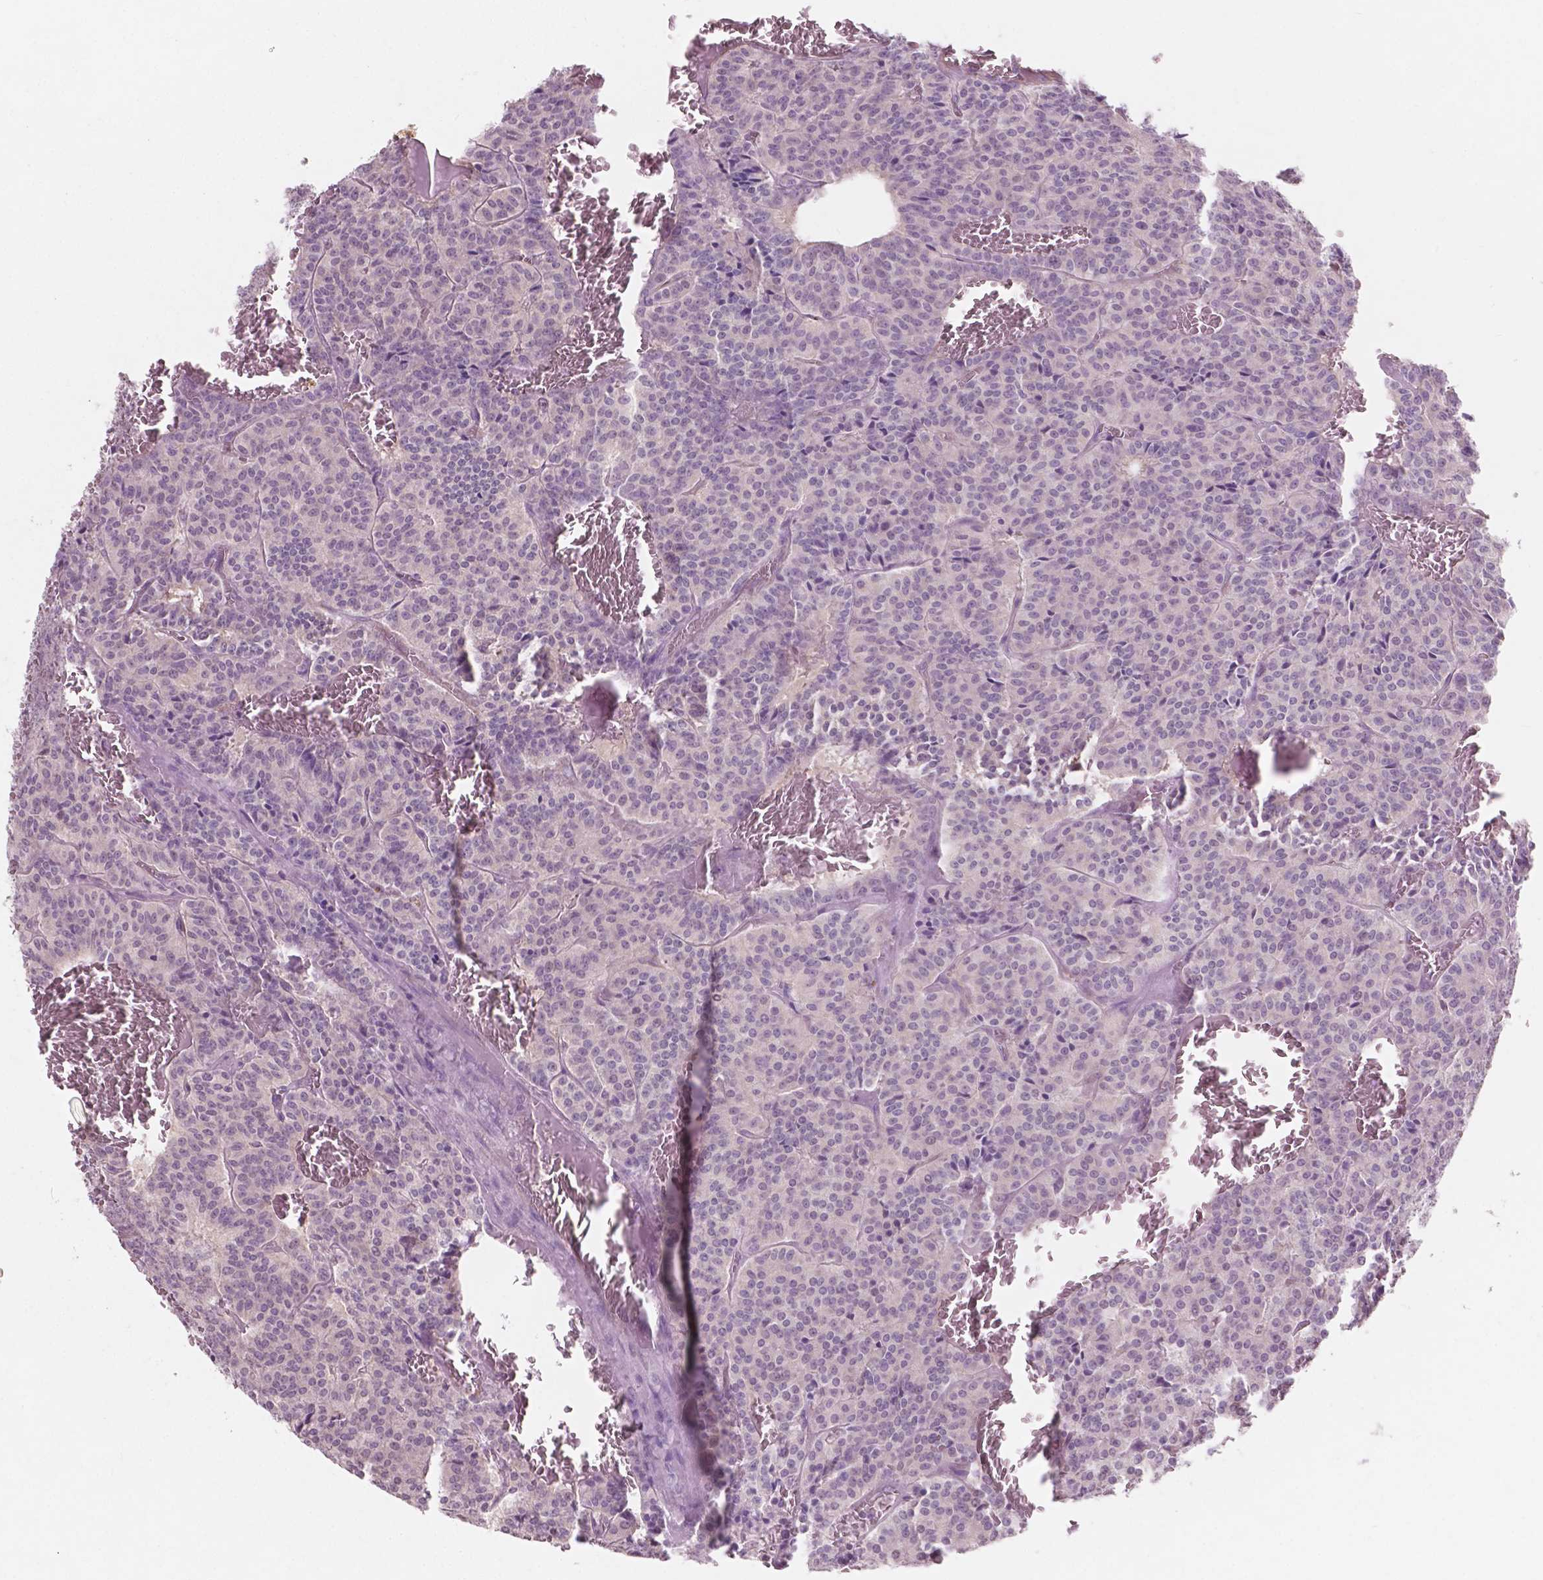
{"staining": {"intensity": "negative", "quantity": "none", "location": "none"}, "tissue": "carcinoid", "cell_type": "Tumor cells", "image_type": "cancer", "snomed": [{"axis": "morphology", "description": "Carcinoid, malignant, NOS"}, {"axis": "topography", "description": "Lung"}], "caption": "IHC photomicrograph of neoplastic tissue: carcinoid (malignant) stained with DAB (3,3'-diaminobenzidine) demonstrates no significant protein expression in tumor cells. The staining was performed using DAB to visualize the protein expression in brown, while the nuclei were stained in blue with hematoxylin (Magnification: 20x).", "gene": "AWAT1", "patient": {"sex": "male", "age": 70}}